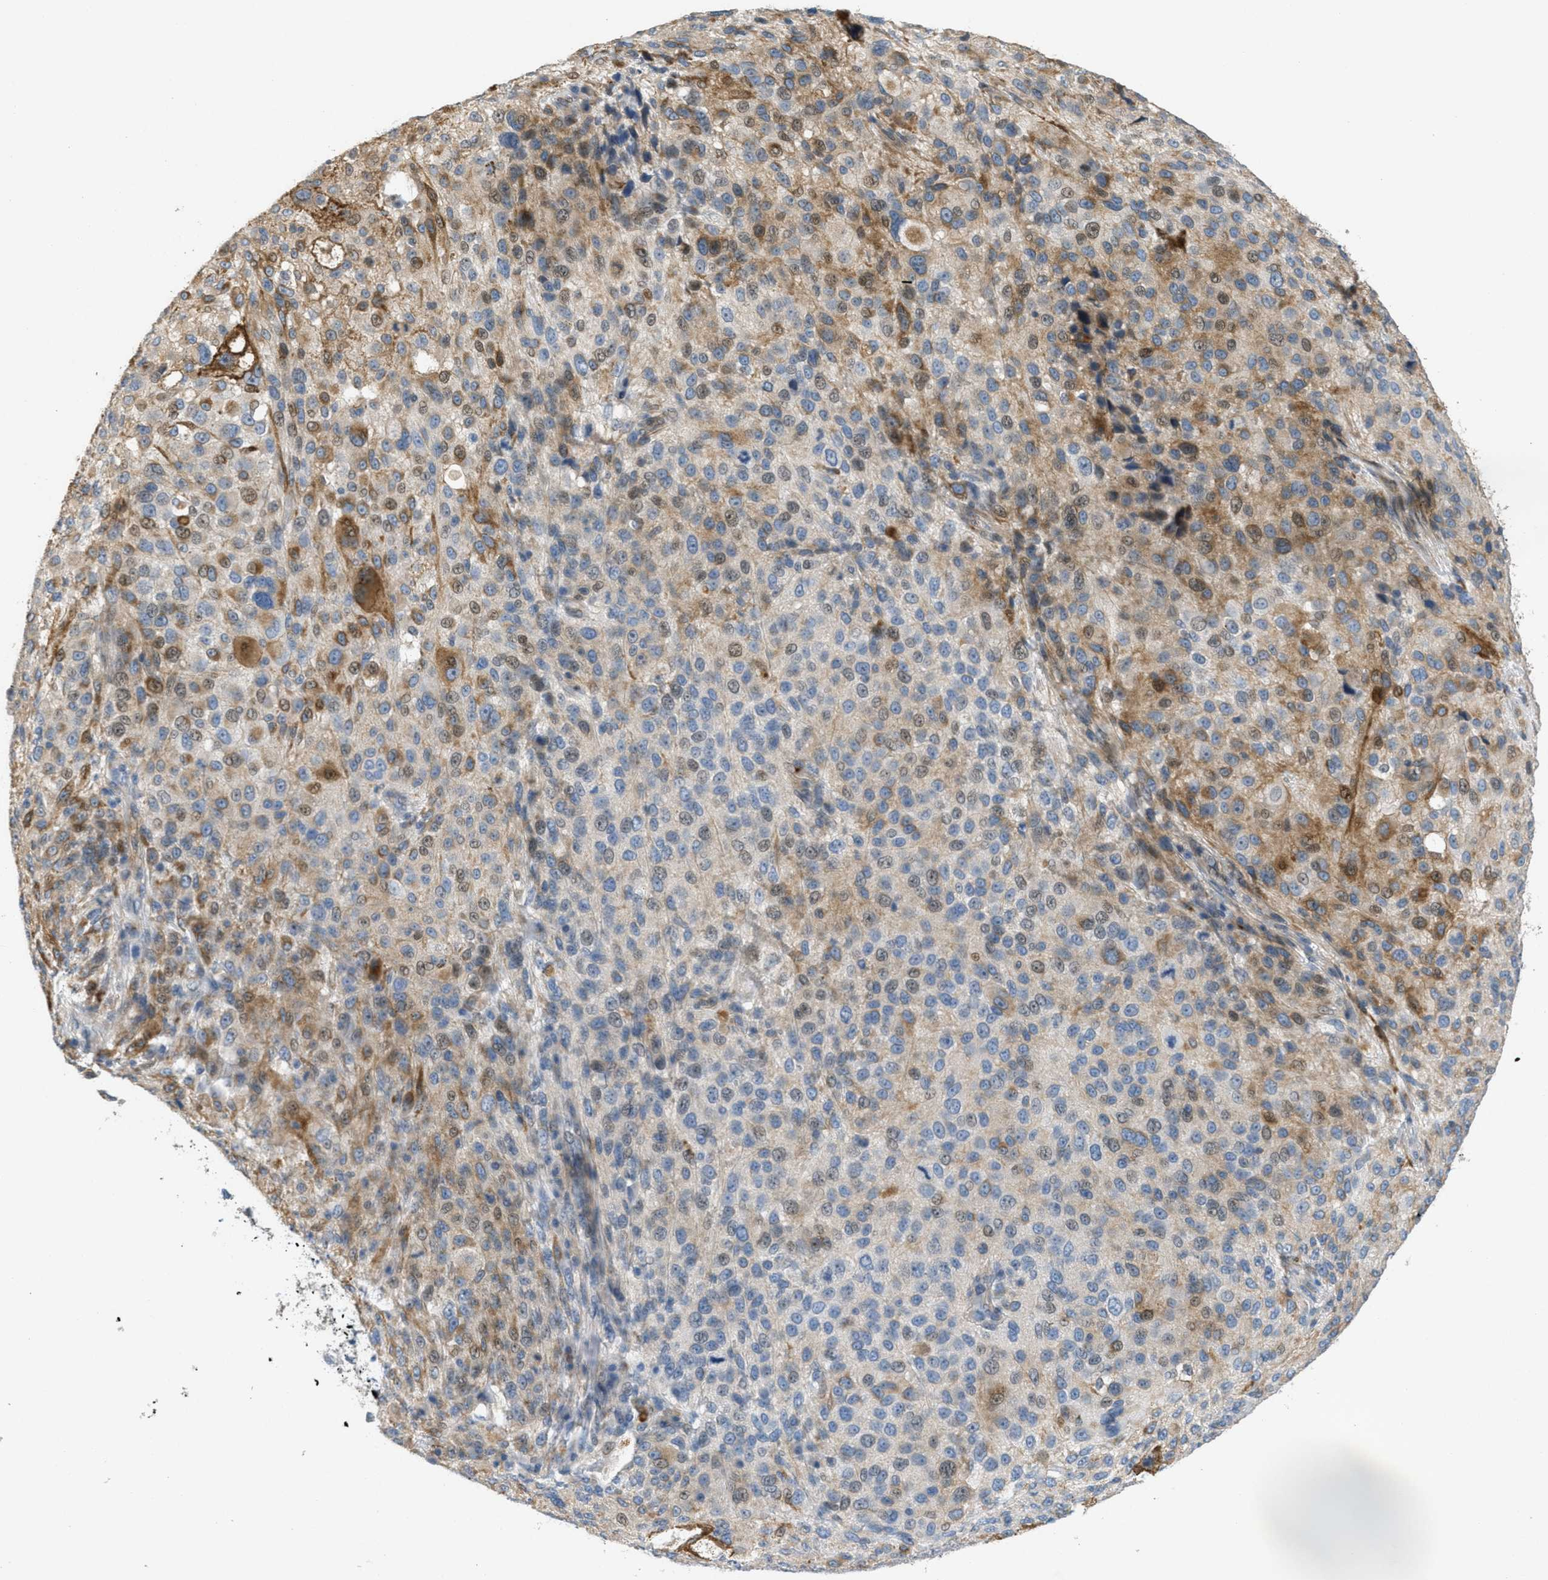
{"staining": {"intensity": "moderate", "quantity": "<25%", "location": "cytoplasmic/membranous,nuclear"}, "tissue": "melanoma", "cell_type": "Tumor cells", "image_type": "cancer", "snomed": [{"axis": "morphology", "description": "Necrosis, NOS"}, {"axis": "morphology", "description": "Malignant melanoma, NOS"}, {"axis": "topography", "description": "Skin"}], "caption": "High-magnification brightfield microscopy of malignant melanoma stained with DAB (brown) and counterstained with hematoxylin (blue). tumor cells exhibit moderate cytoplasmic/membranous and nuclear positivity is appreciated in about<25% of cells.", "gene": "ADCY5", "patient": {"sex": "female", "age": 87}}